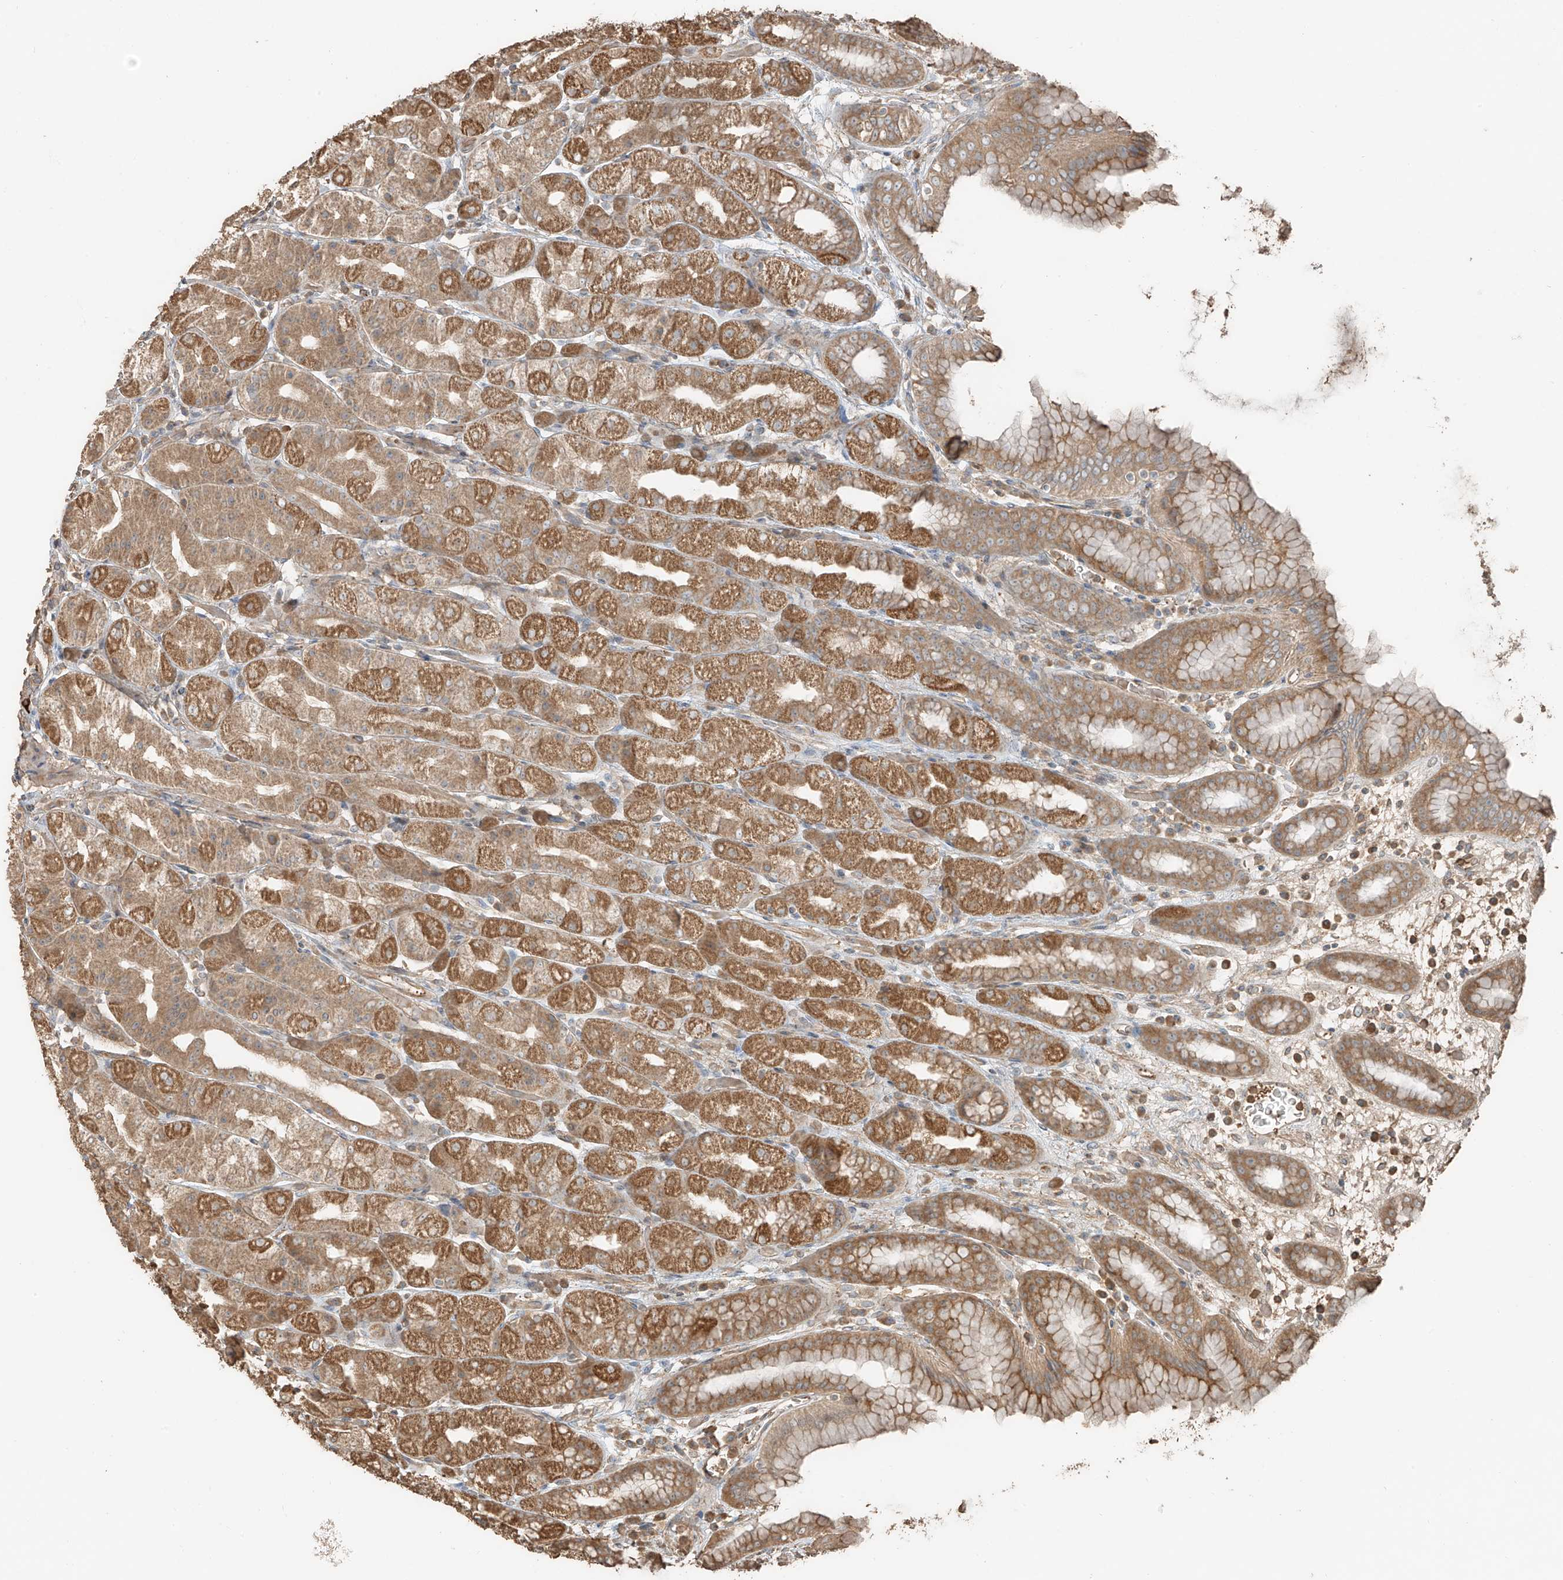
{"staining": {"intensity": "moderate", "quantity": ">75%", "location": "cytoplasmic/membranous"}, "tissue": "stomach", "cell_type": "Glandular cells", "image_type": "normal", "snomed": [{"axis": "morphology", "description": "Normal tissue, NOS"}, {"axis": "topography", "description": "Stomach, upper"}], "caption": "Immunohistochemical staining of benign human stomach demonstrates moderate cytoplasmic/membranous protein staining in approximately >75% of glandular cells. Nuclei are stained in blue.", "gene": "RFTN2", "patient": {"sex": "male", "age": 68}}